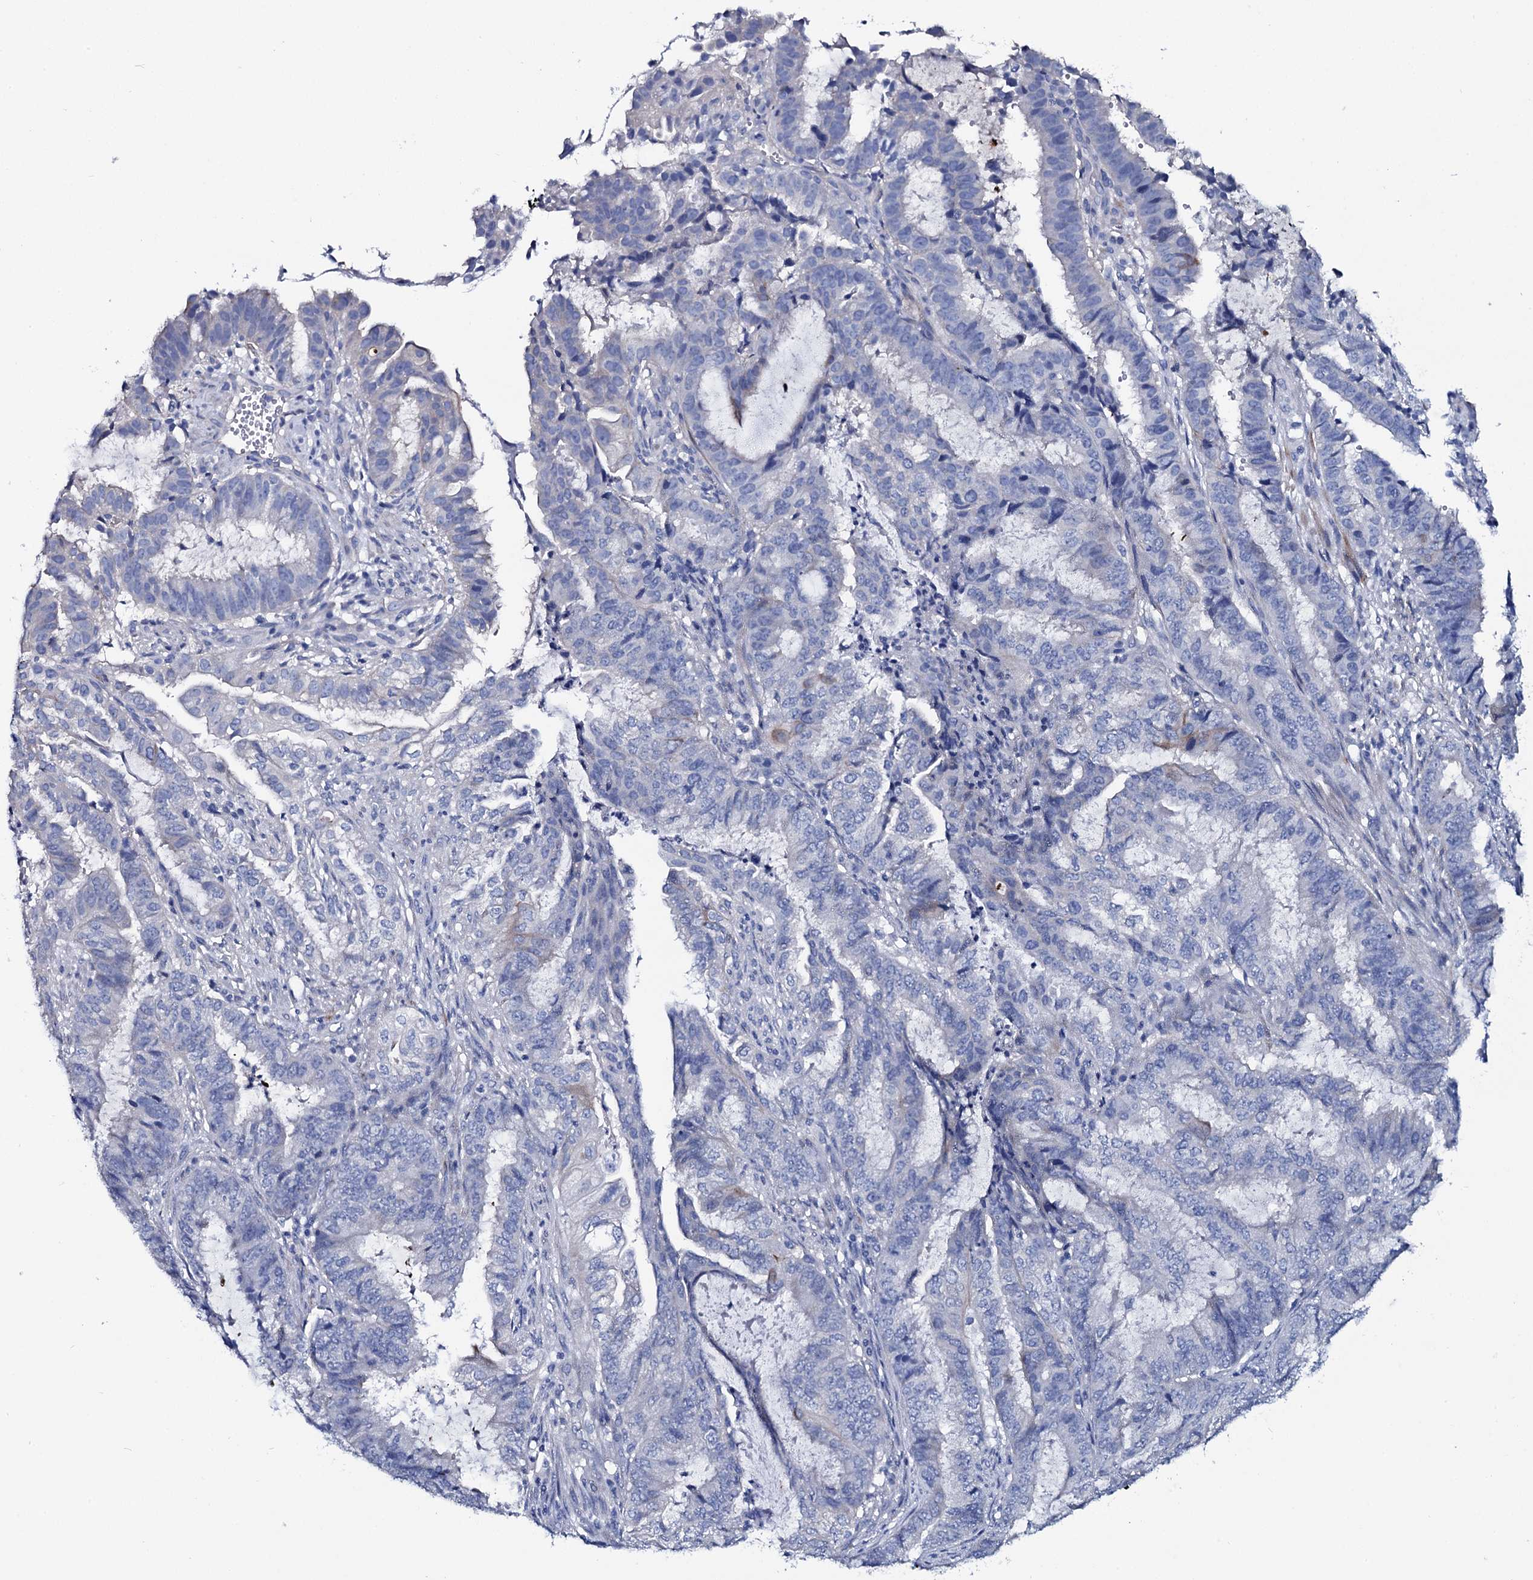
{"staining": {"intensity": "negative", "quantity": "none", "location": "none"}, "tissue": "endometrial cancer", "cell_type": "Tumor cells", "image_type": "cancer", "snomed": [{"axis": "morphology", "description": "Adenocarcinoma, NOS"}, {"axis": "topography", "description": "Endometrium"}], "caption": "Endometrial adenocarcinoma was stained to show a protein in brown. There is no significant expression in tumor cells.", "gene": "GYS2", "patient": {"sex": "female", "age": 51}}